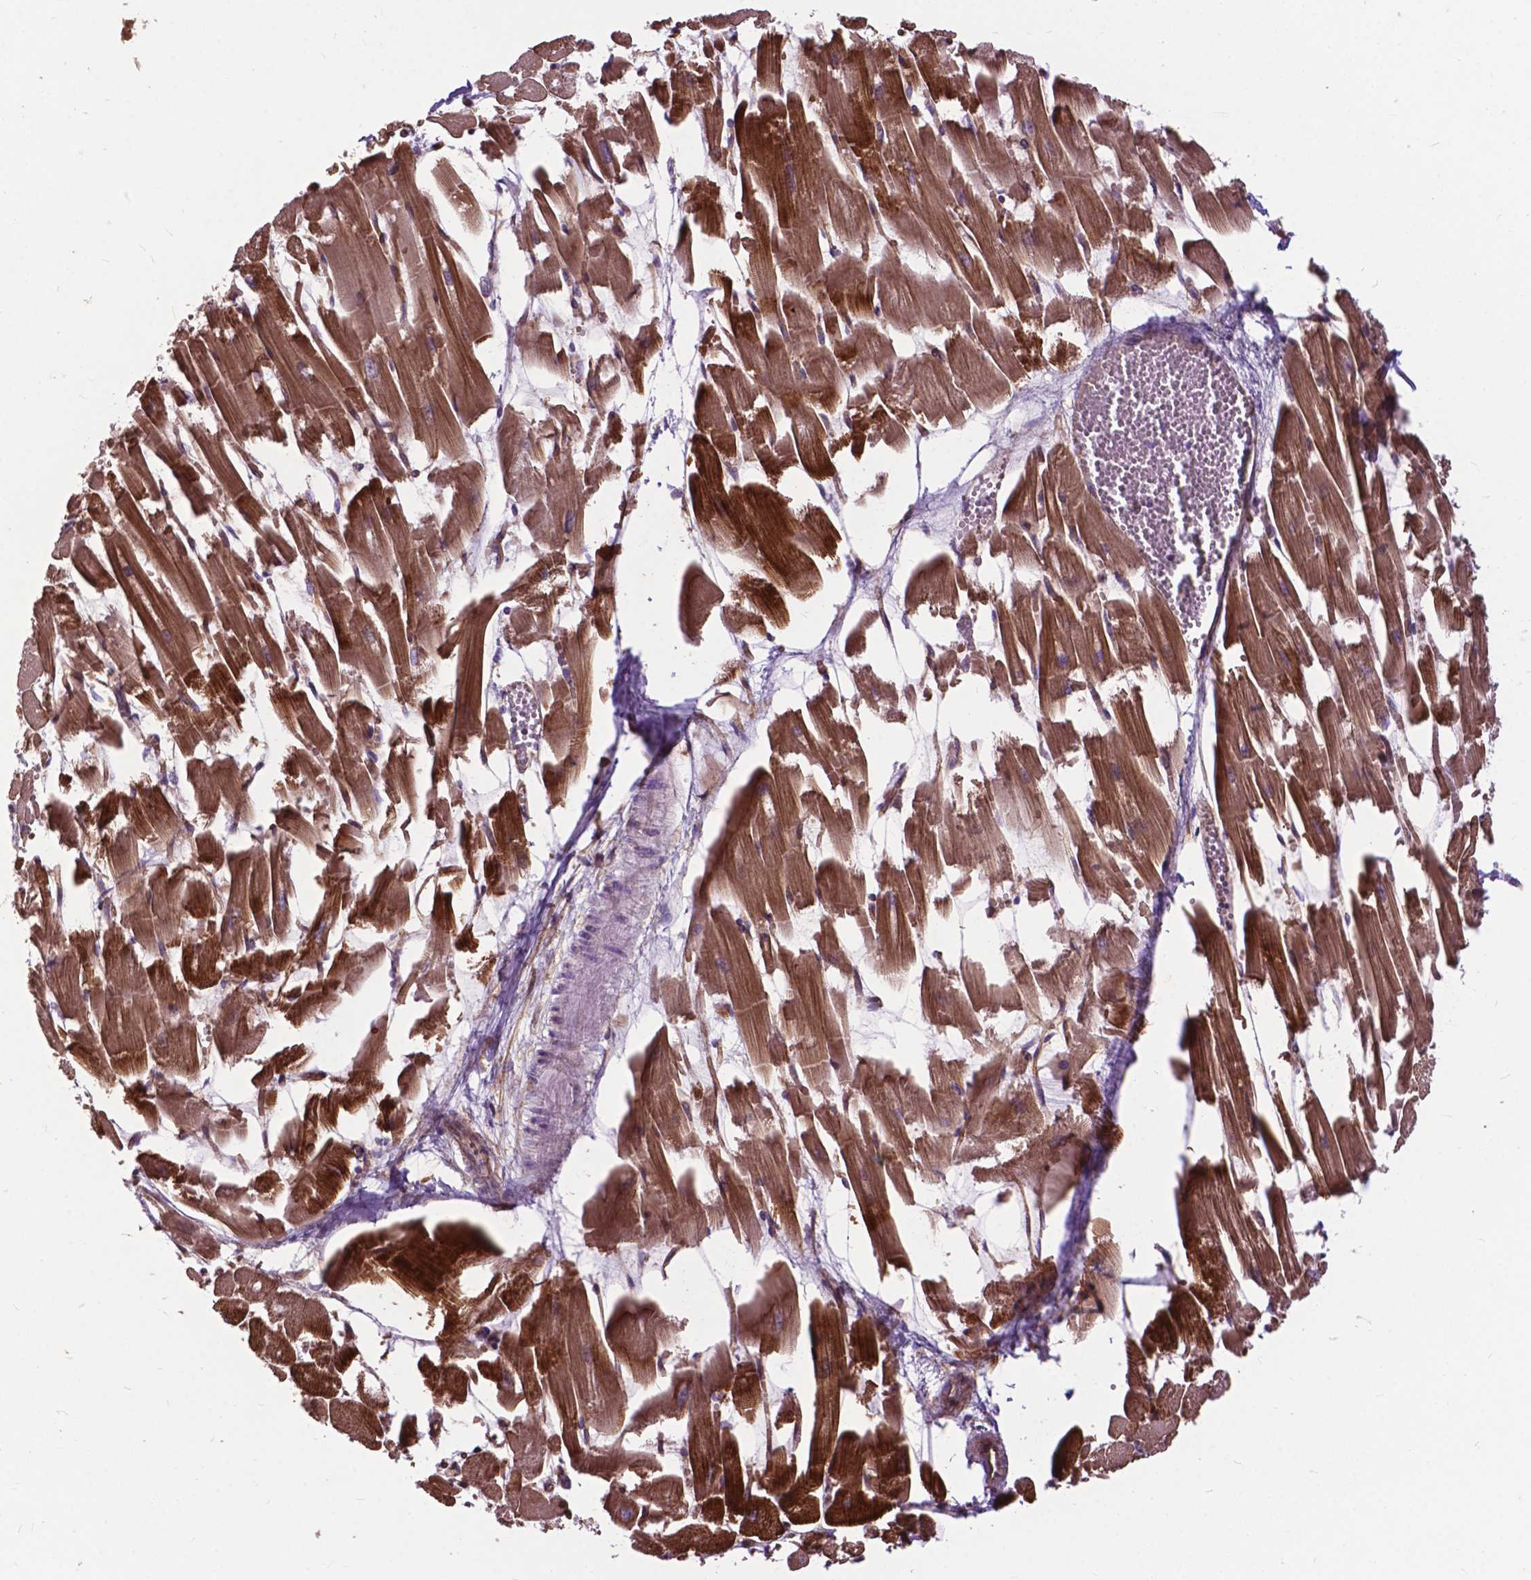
{"staining": {"intensity": "strong", "quantity": "25%-75%", "location": "cytoplasmic/membranous"}, "tissue": "heart muscle", "cell_type": "Cardiomyocytes", "image_type": "normal", "snomed": [{"axis": "morphology", "description": "Normal tissue, NOS"}, {"axis": "topography", "description": "Heart"}], "caption": "This image displays immunohistochemistry staining of benign heart muscle, with high strong cytoplasmic/membranous expression in approximately 25%-75% of cardiomyocytes.", "gene": "FLT4", "patient": {"sex": "female", "age": 52}}